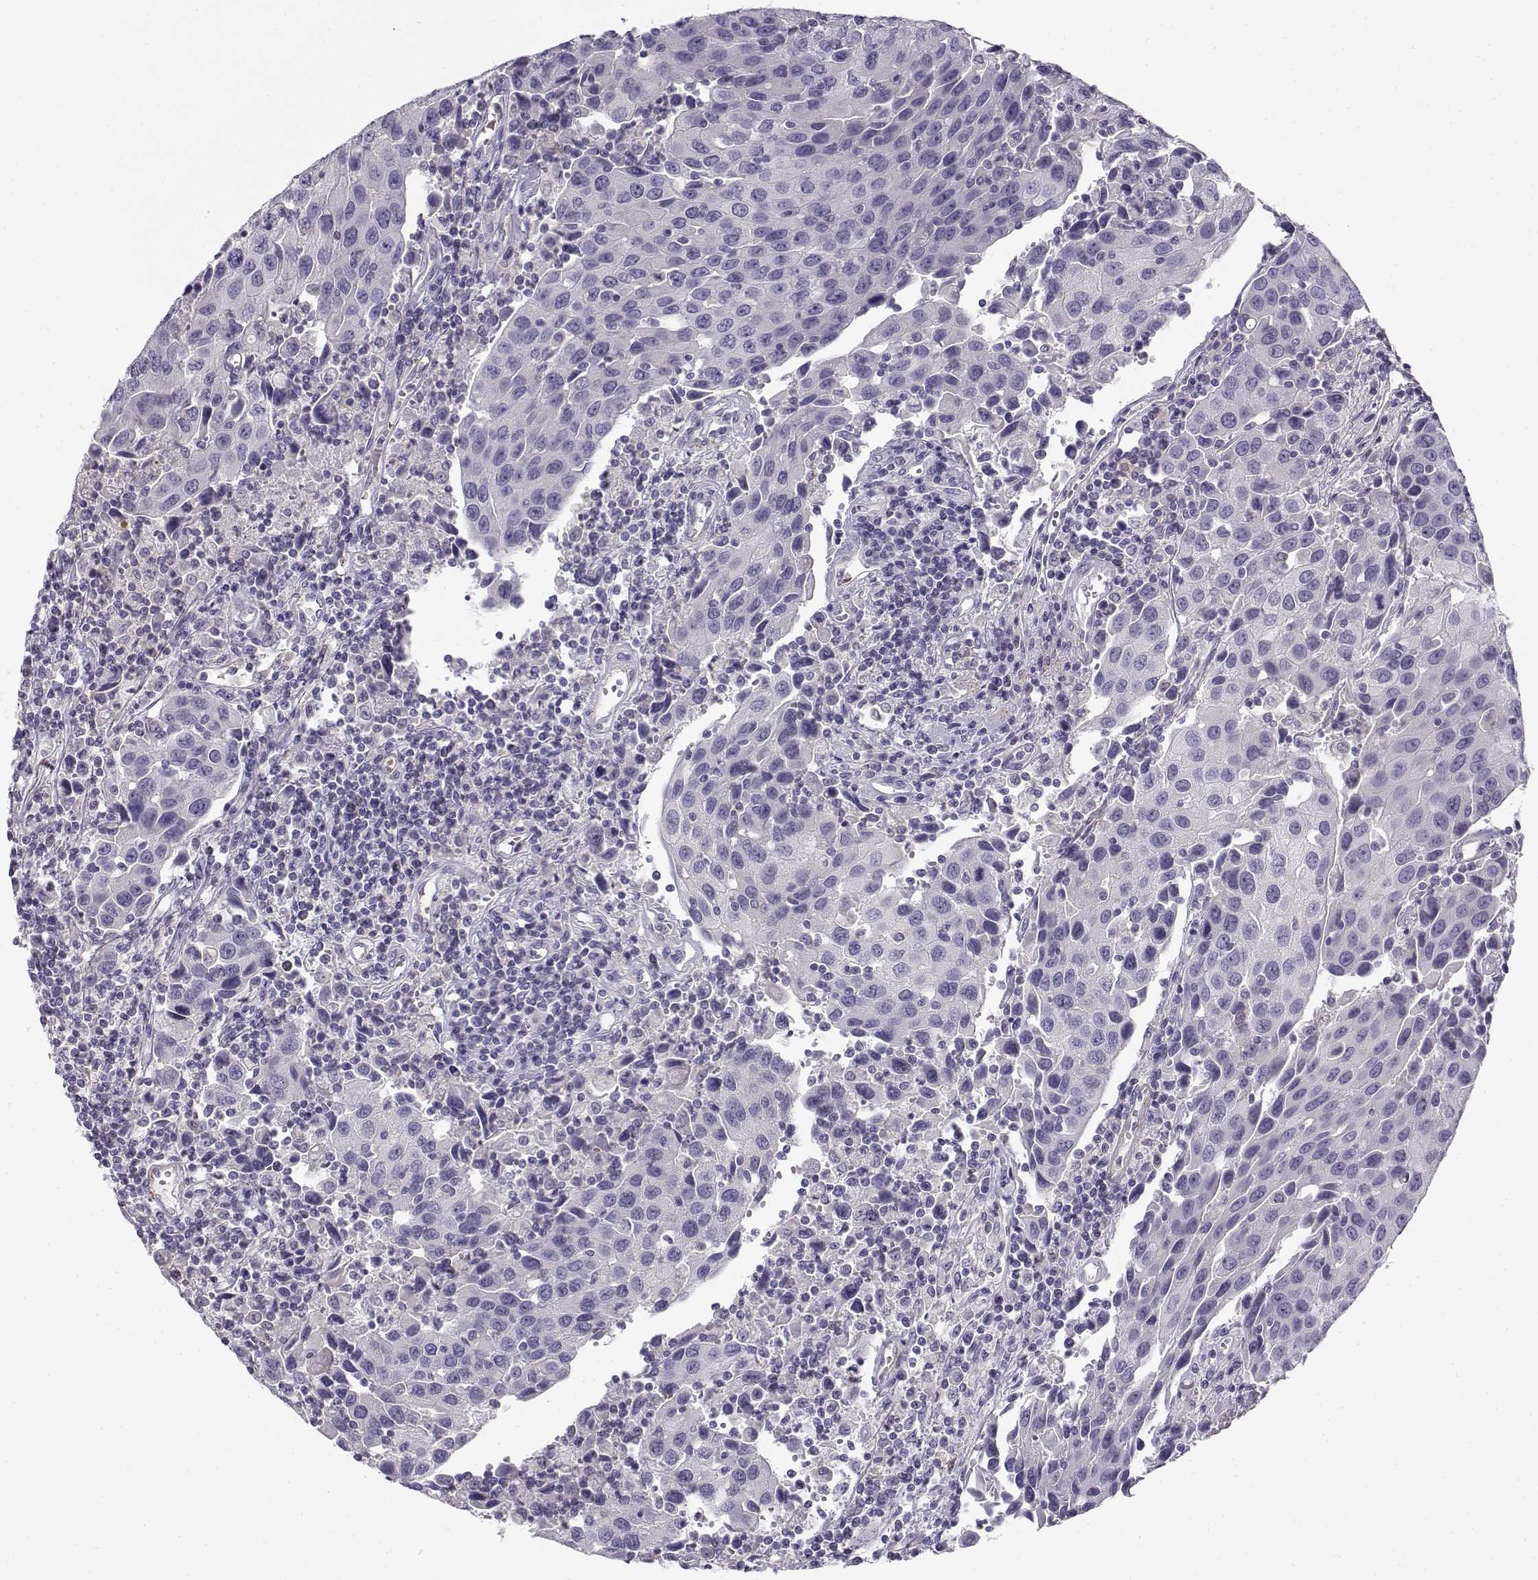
{"staining": {"intensity": "negative", "quantity": "none", "location": "none"}, "tissue": "urothelial cancer", "cell_type": "Tumor cells", "image_type": "cancer", "snomed": [{"axis": "morphology", "description": "Urothelial carcinoma, High grade"}, {"axis": "topography", "description": "Urinary bladder"}], "caption": "High power microscopy micrograph of an IHC micrograph of urothelial cancer, revealing no significant positivity in tumor cells.", "gene": "MYO1A", "patient": {"sex": "female", "age": 85}}